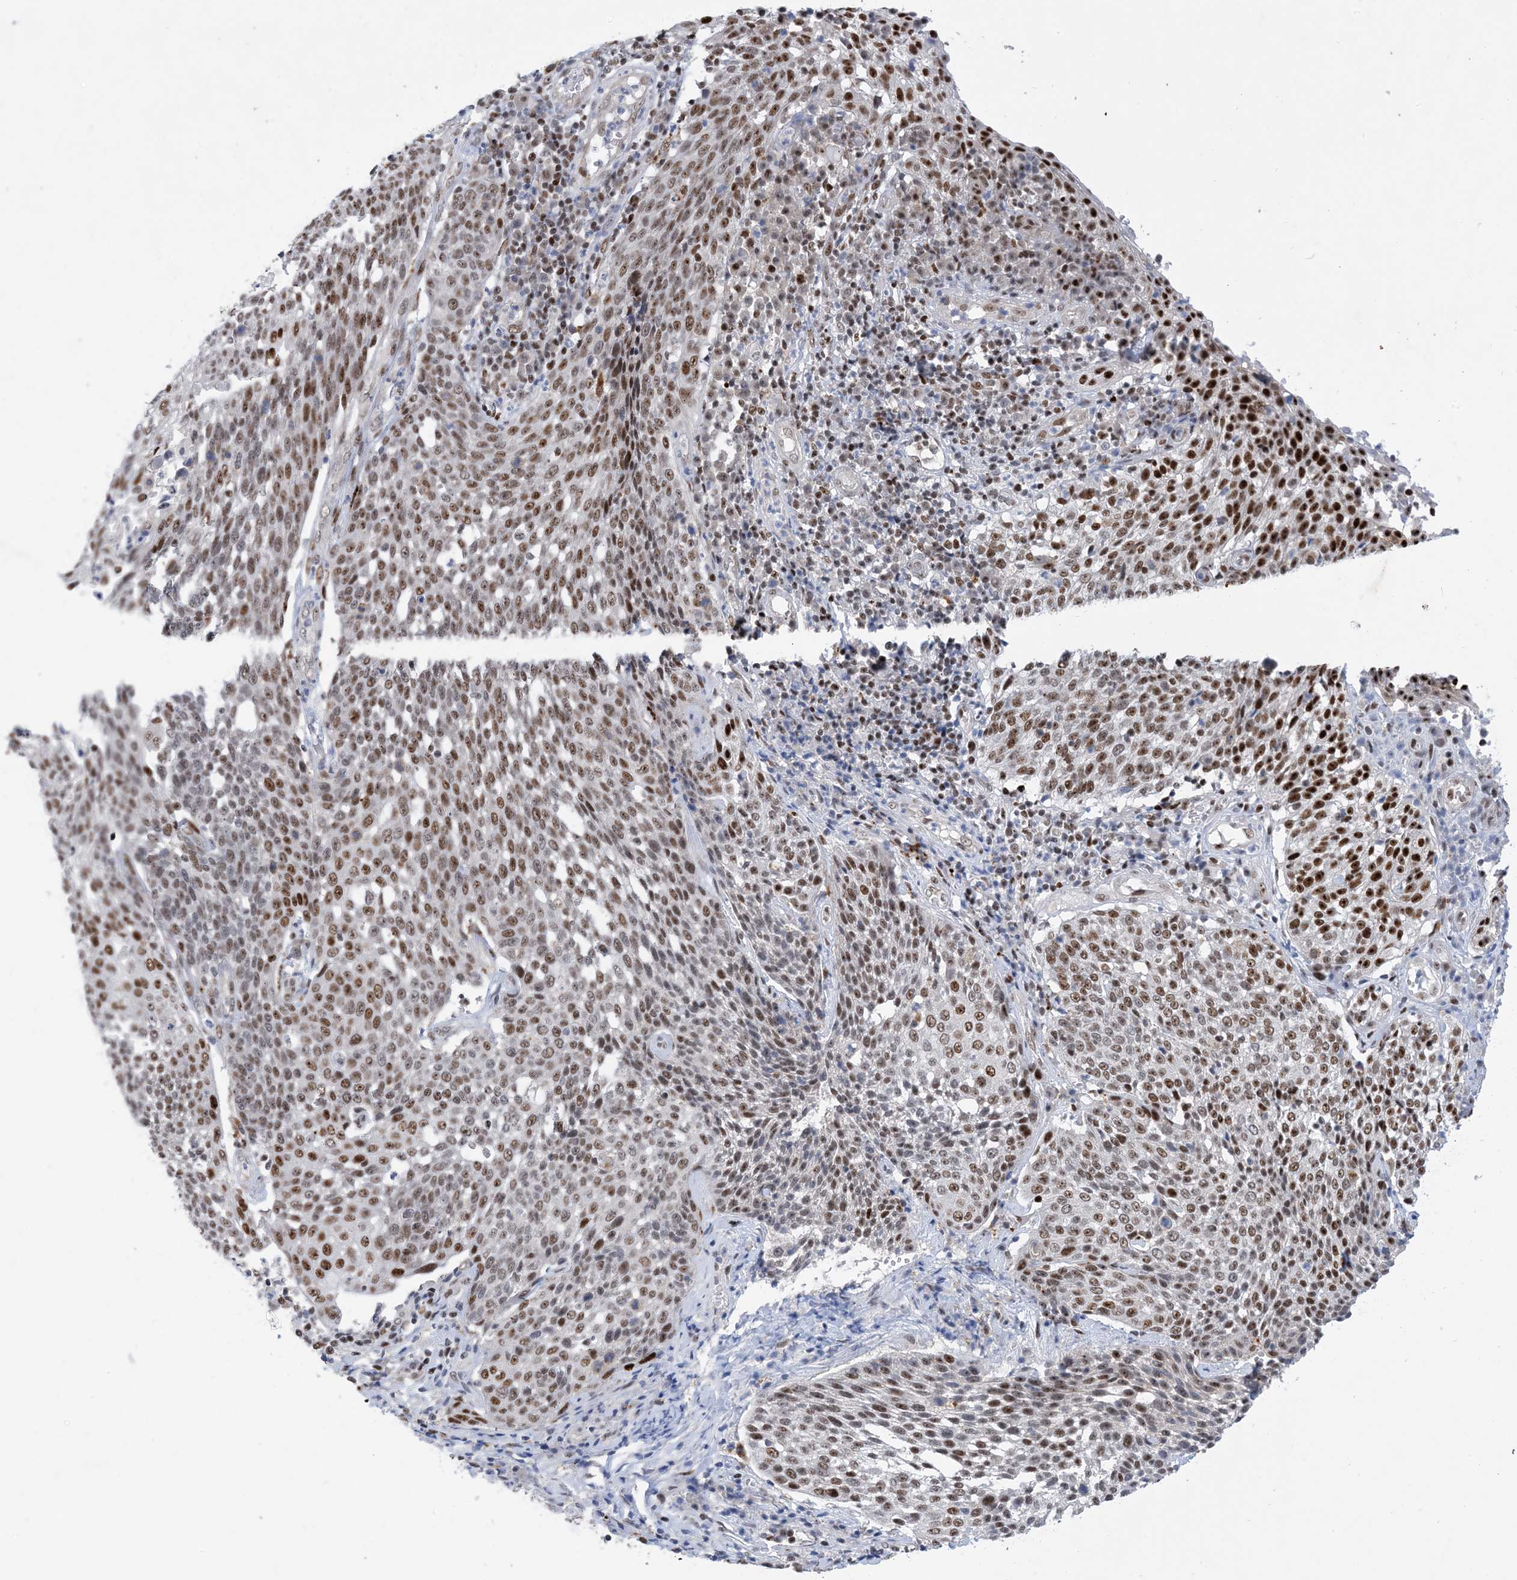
{"staining": {"intensity": "moderate", "quantity": ">75%", "location": "nuclear"}, "tissue": "cervical cancer", "cell_type": "Tumor cells", "image_type": "cancer", "snomed": [{"axis": "morphology", "description": "Squamous cell carcinoma, NOS"}, {"axis": "topography", "description": "Cervix"}], "caption": "Approximately >75% of tumor cells in cervical squamous cell carcinoma demonstrate moderate nuclear protein staining as visualized by brown immunohistochemical staining.", "gene": "TSPYL1", "patient": {"sex": "female", "age": 34}}